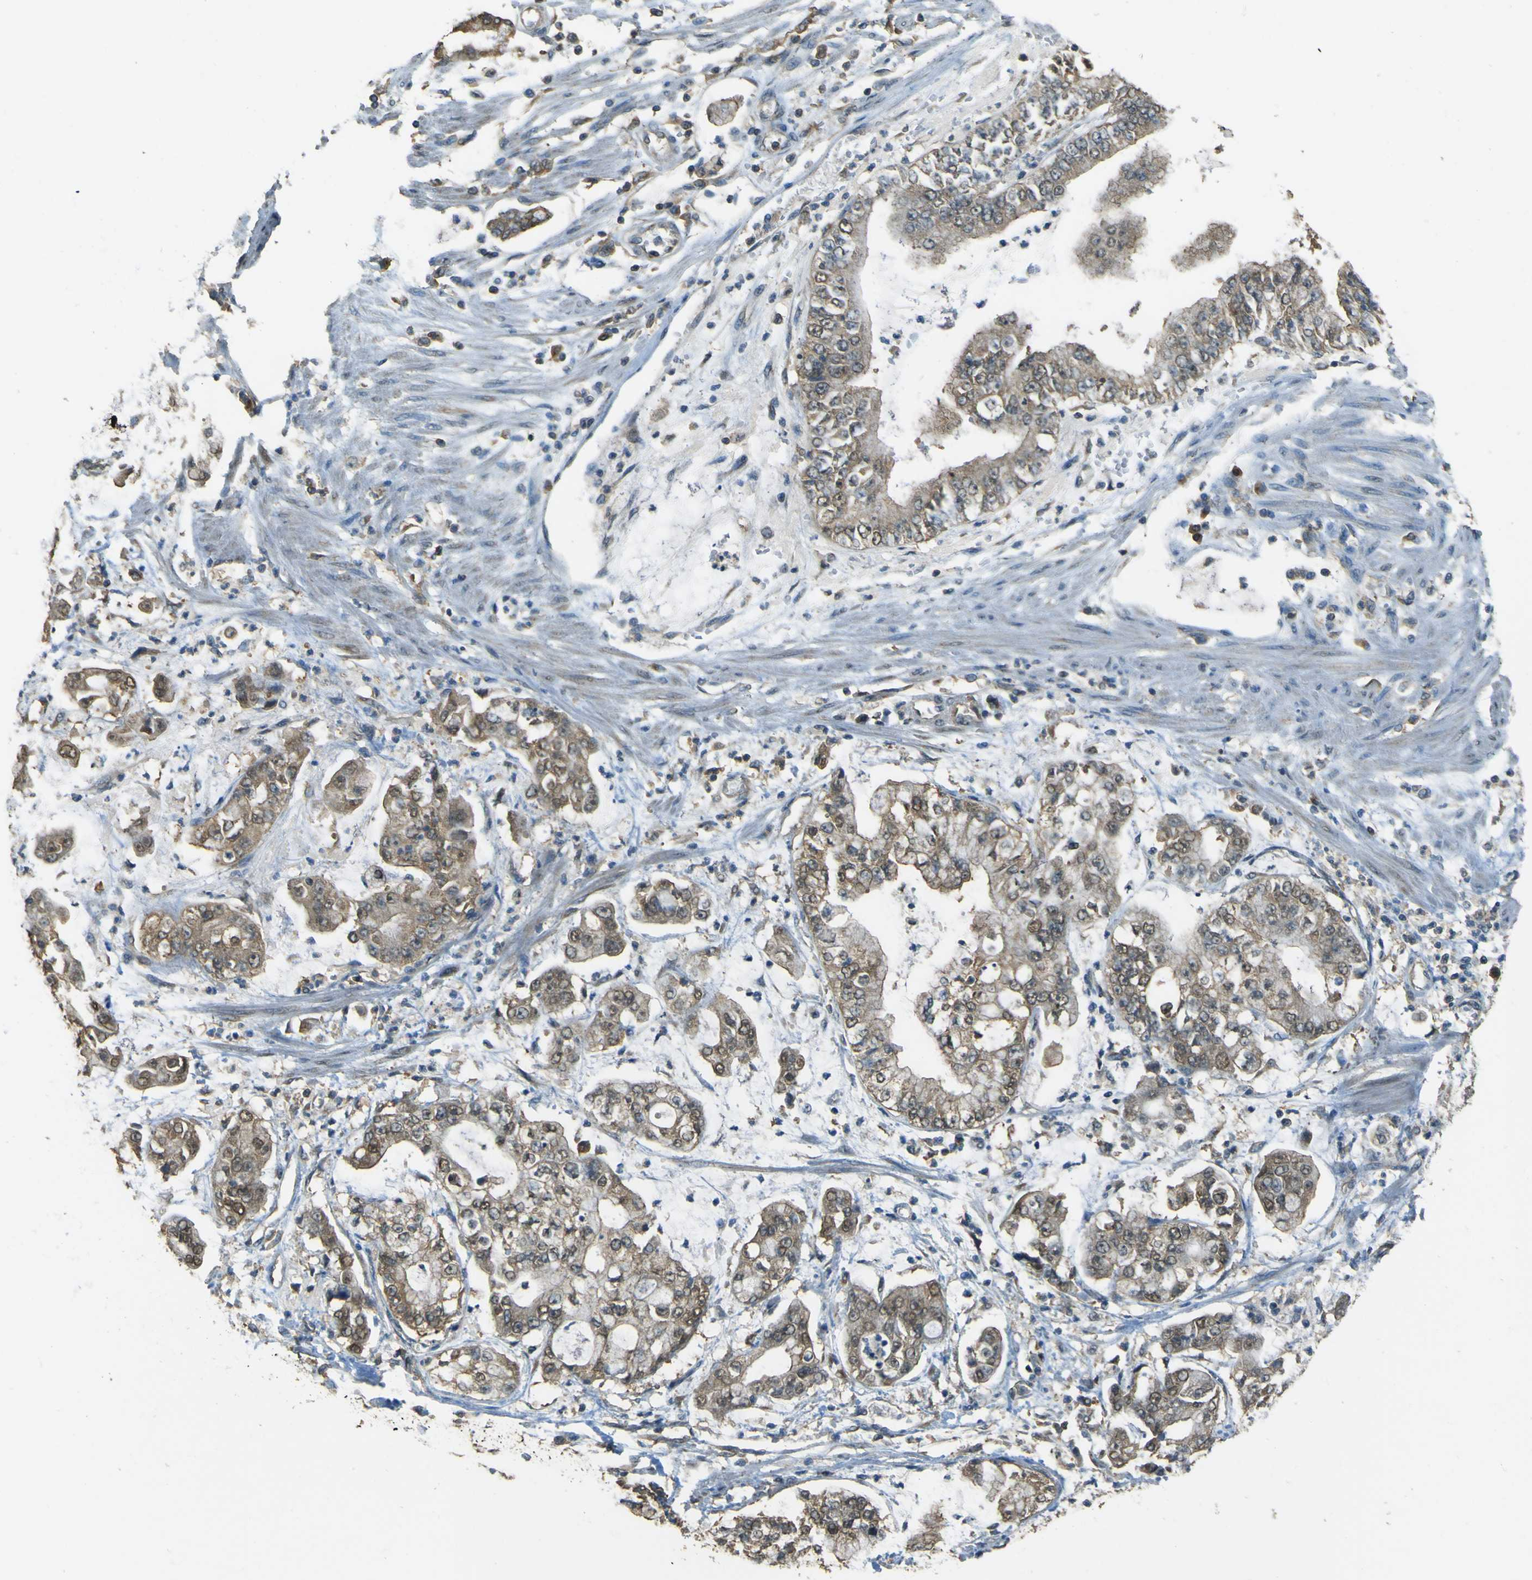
{"staining": {"intensity": "moderate", "quantity": "25%-75%", "location": "cytoplasmic/membranous"}, "tissue": "stomach cancer", "cell_type": "Tumor cells", "image_type": "cancer", "snomed": [{"axis": "morphology", "description": "Adenocarcinoma, NOS"}, {"axis": "topography", "description": "Stomach"}], "caption": "Protein expression analysis of adenocarcinoma (stomach) shows moderate cytoplasmic/membranous expression in approximately 25%-75% of tumor cells.", "gene": "GOLGA1", "patient": {"sex": "male", "age": 76}}